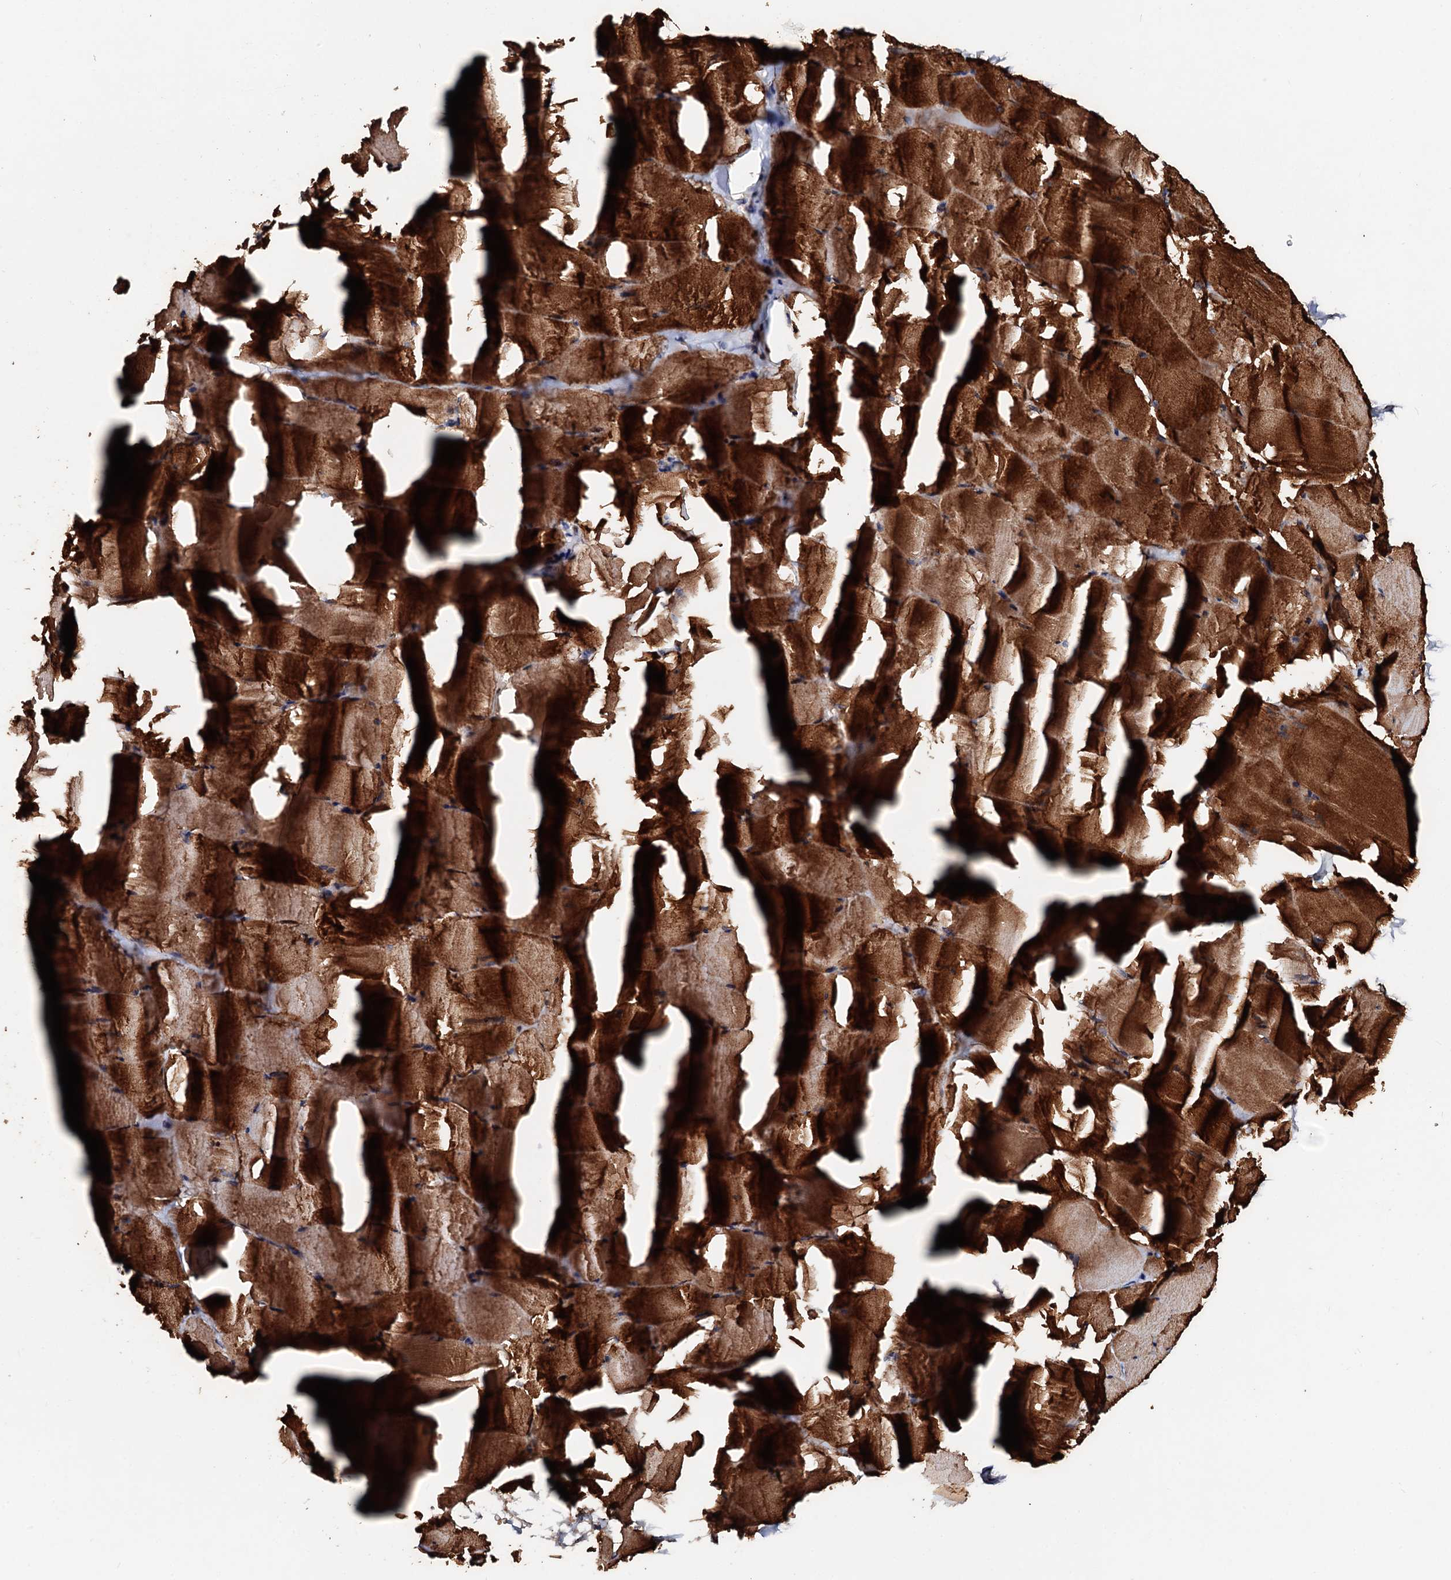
{"staining": {"intensity": "strong", "quantity": ">75%", "location": "cytoplasmic/membranous"}, "tissue": "skeletal muscle", "cell_type": "Myocytes", "image_type": "normal", "snomed": [{"axis": "morphology", "description": "Normal tissue, NOS"}, {"axis": "topography", "description": "Skeletal muscle"}], "caption": "Immunohistochemistry (IHC) (DAB) staining of normal human skeletal muscle shows strong cytoplasmic/membranous protein positivity in about >75% of myocytes.", "gene": "EXTL1", "patient": {"sex": "male", "age": 62}}